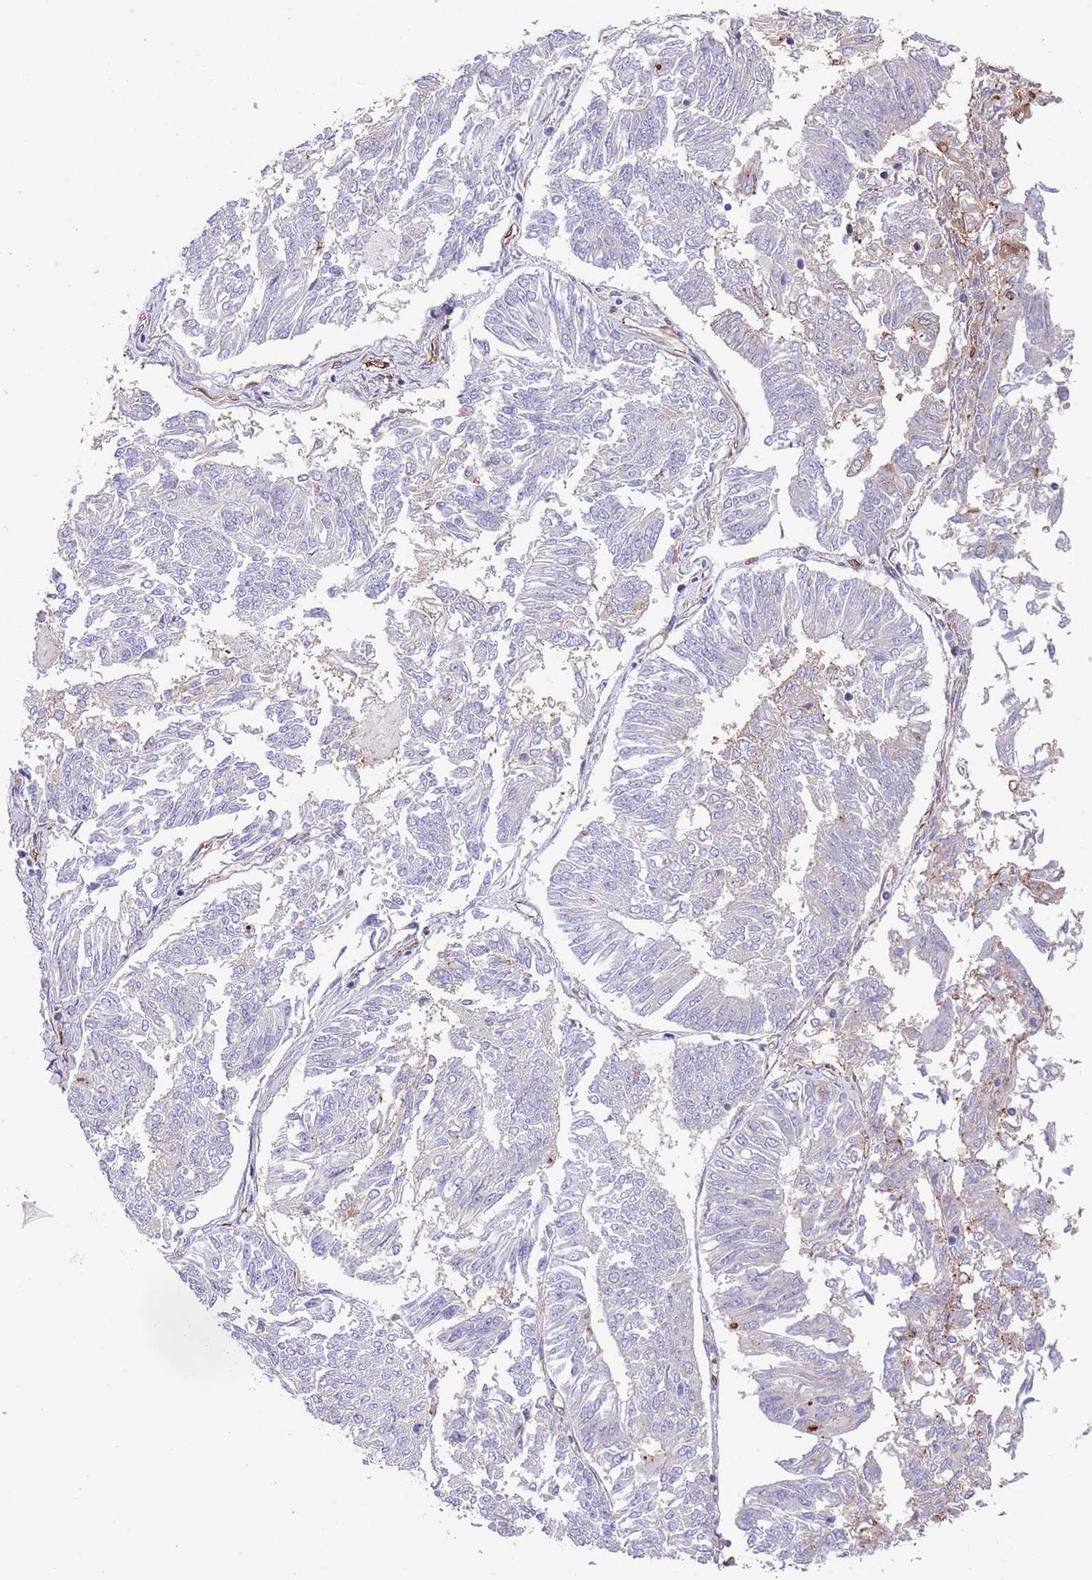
{"staining": {"intensity": "negative", "quantity": "none", "location": "none"}, "tissue": "endometrial cancer", "cell_type": "Tumor cells", "image_type": "cancer", "snomed": [{"axis": "morphology", "description": "Adenocarcinoma, NOS"}, {"axis": "topography", "description": "Endometrium"}], "caption": "Tumor cells are negative for brown protein staining in endometrial cancer.", "gene": "BPNT1", "patient": {"sex": "female", "age": 58}}